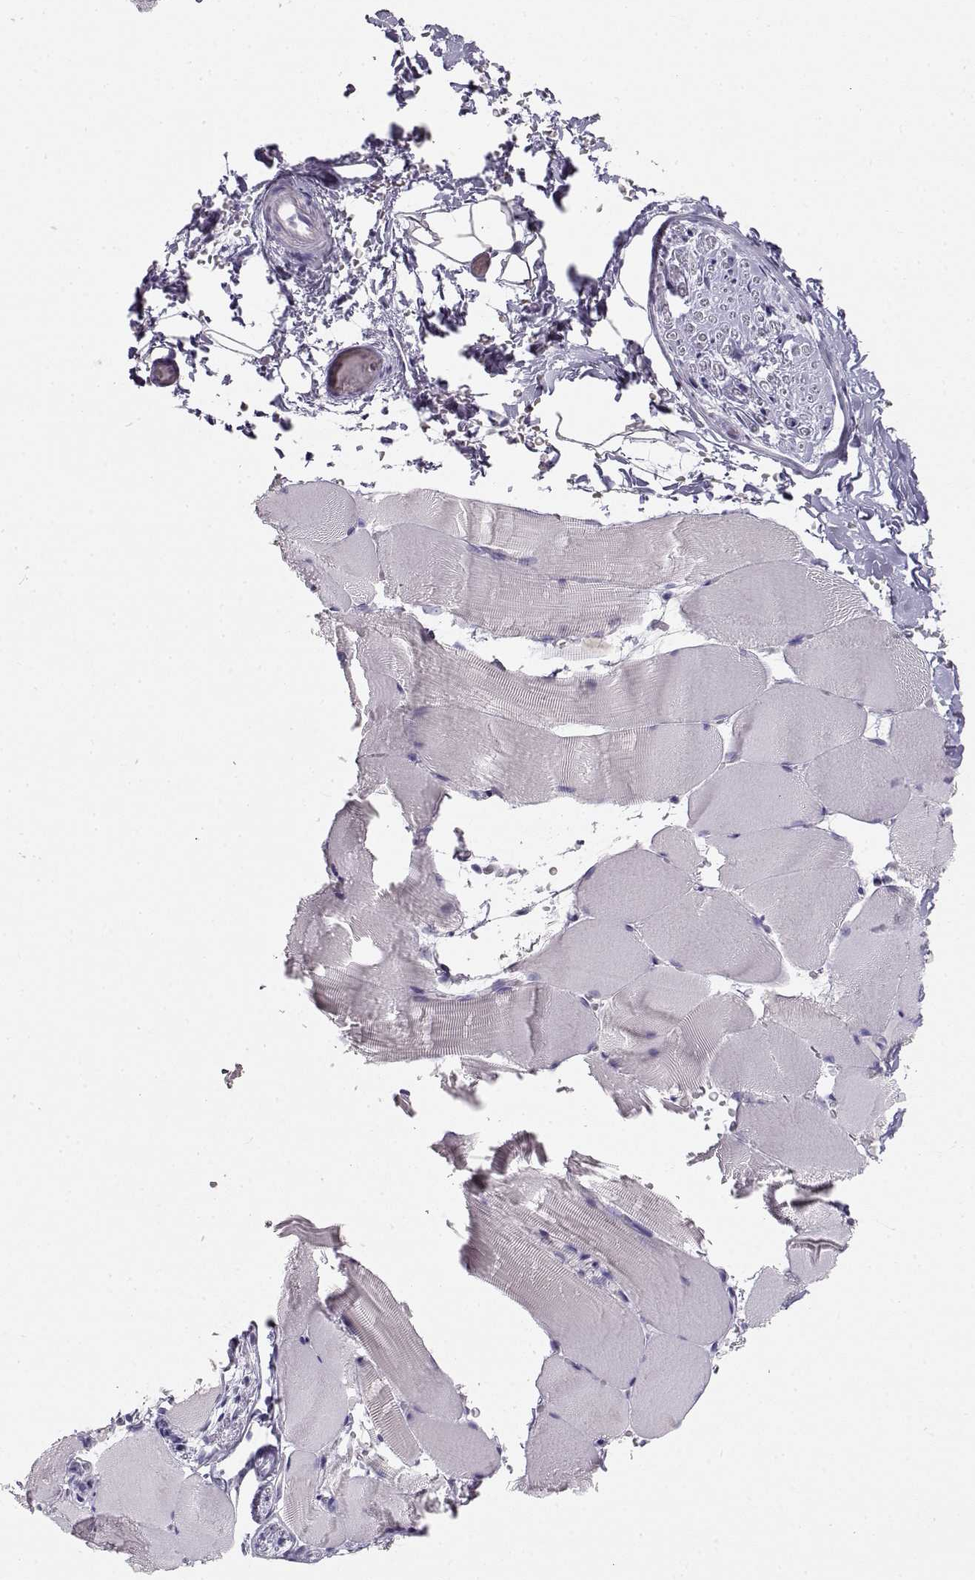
{"staining": {"intensity": "negative", "quantity": "none", "location": "none"}, "tissue": "skeletal muscle", "cell_type": "Myocytes", "image_type": "normal", "snomed": [{"axis": "morphology", "description": "Normal tissue, NOS"}, {"axis": "topography", "description": "Skeletal muscle"}], "caption": "There is no significant positivity in myocytes of skeletal muscle. (Stains: DAB immunohistochemistry with hematoxylin counter stain, Microscopy: brightfield microscopy at high magnification).", "gene": "OPN5", "patient": {"sex": "female", "age": 37}}